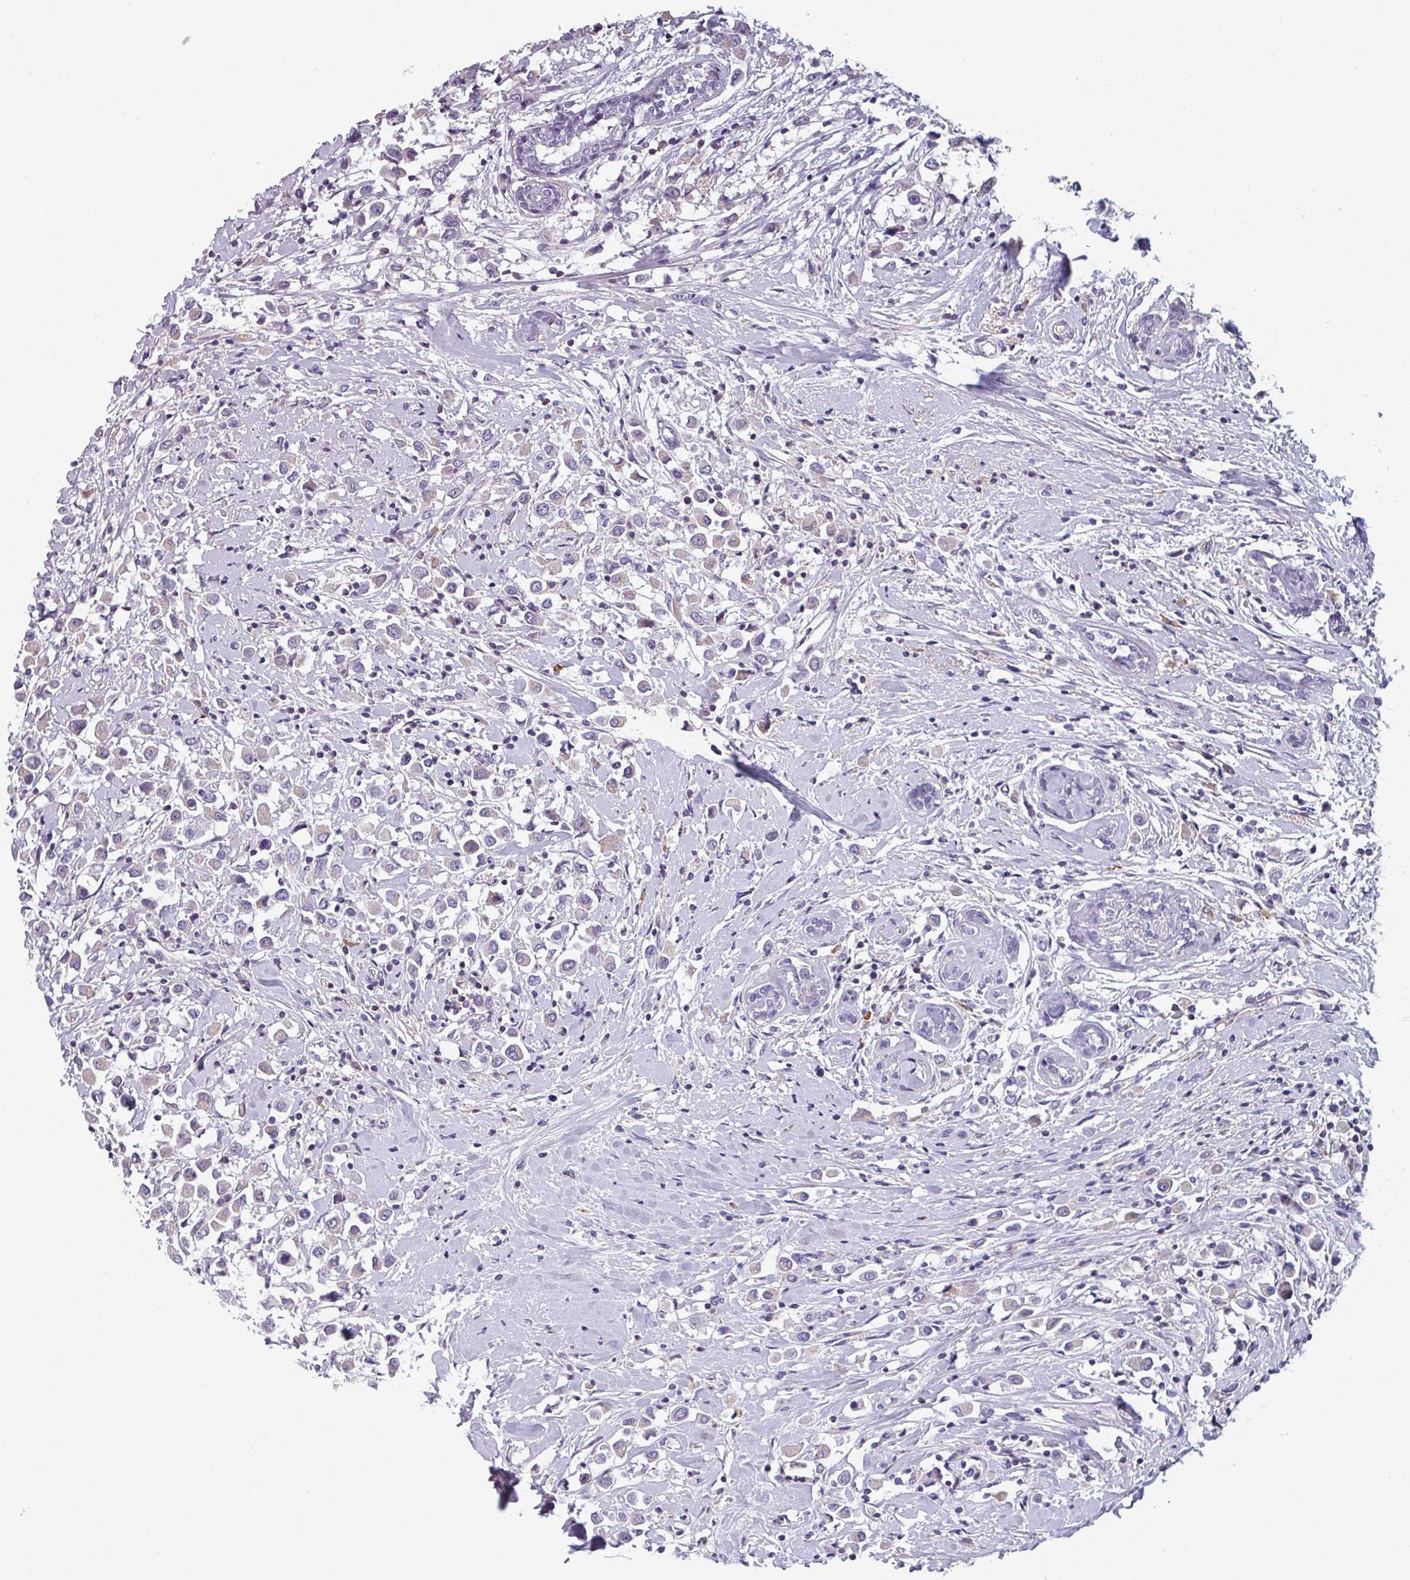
{"staining": {"intensity": "negative", "quantity": "none", "location": "none"}, "tissue": "breast cancer", "cell_type": "Tumor cells", "image_type": "cancer", "snomed": [{"axis": "morphology", "description": "Duct carcinoma"}, {"axis": "topography", "description": "Breast"}], "caption": "This photomicrograph is of breast cancer stained with immunohistochemistry (IHC) to label a protein in brown with the nuclei are counter-stained blue. There is no staining in tumor cells.", "gene": "TMEM132A", "patient": {"sex": "female", "age": 87}}